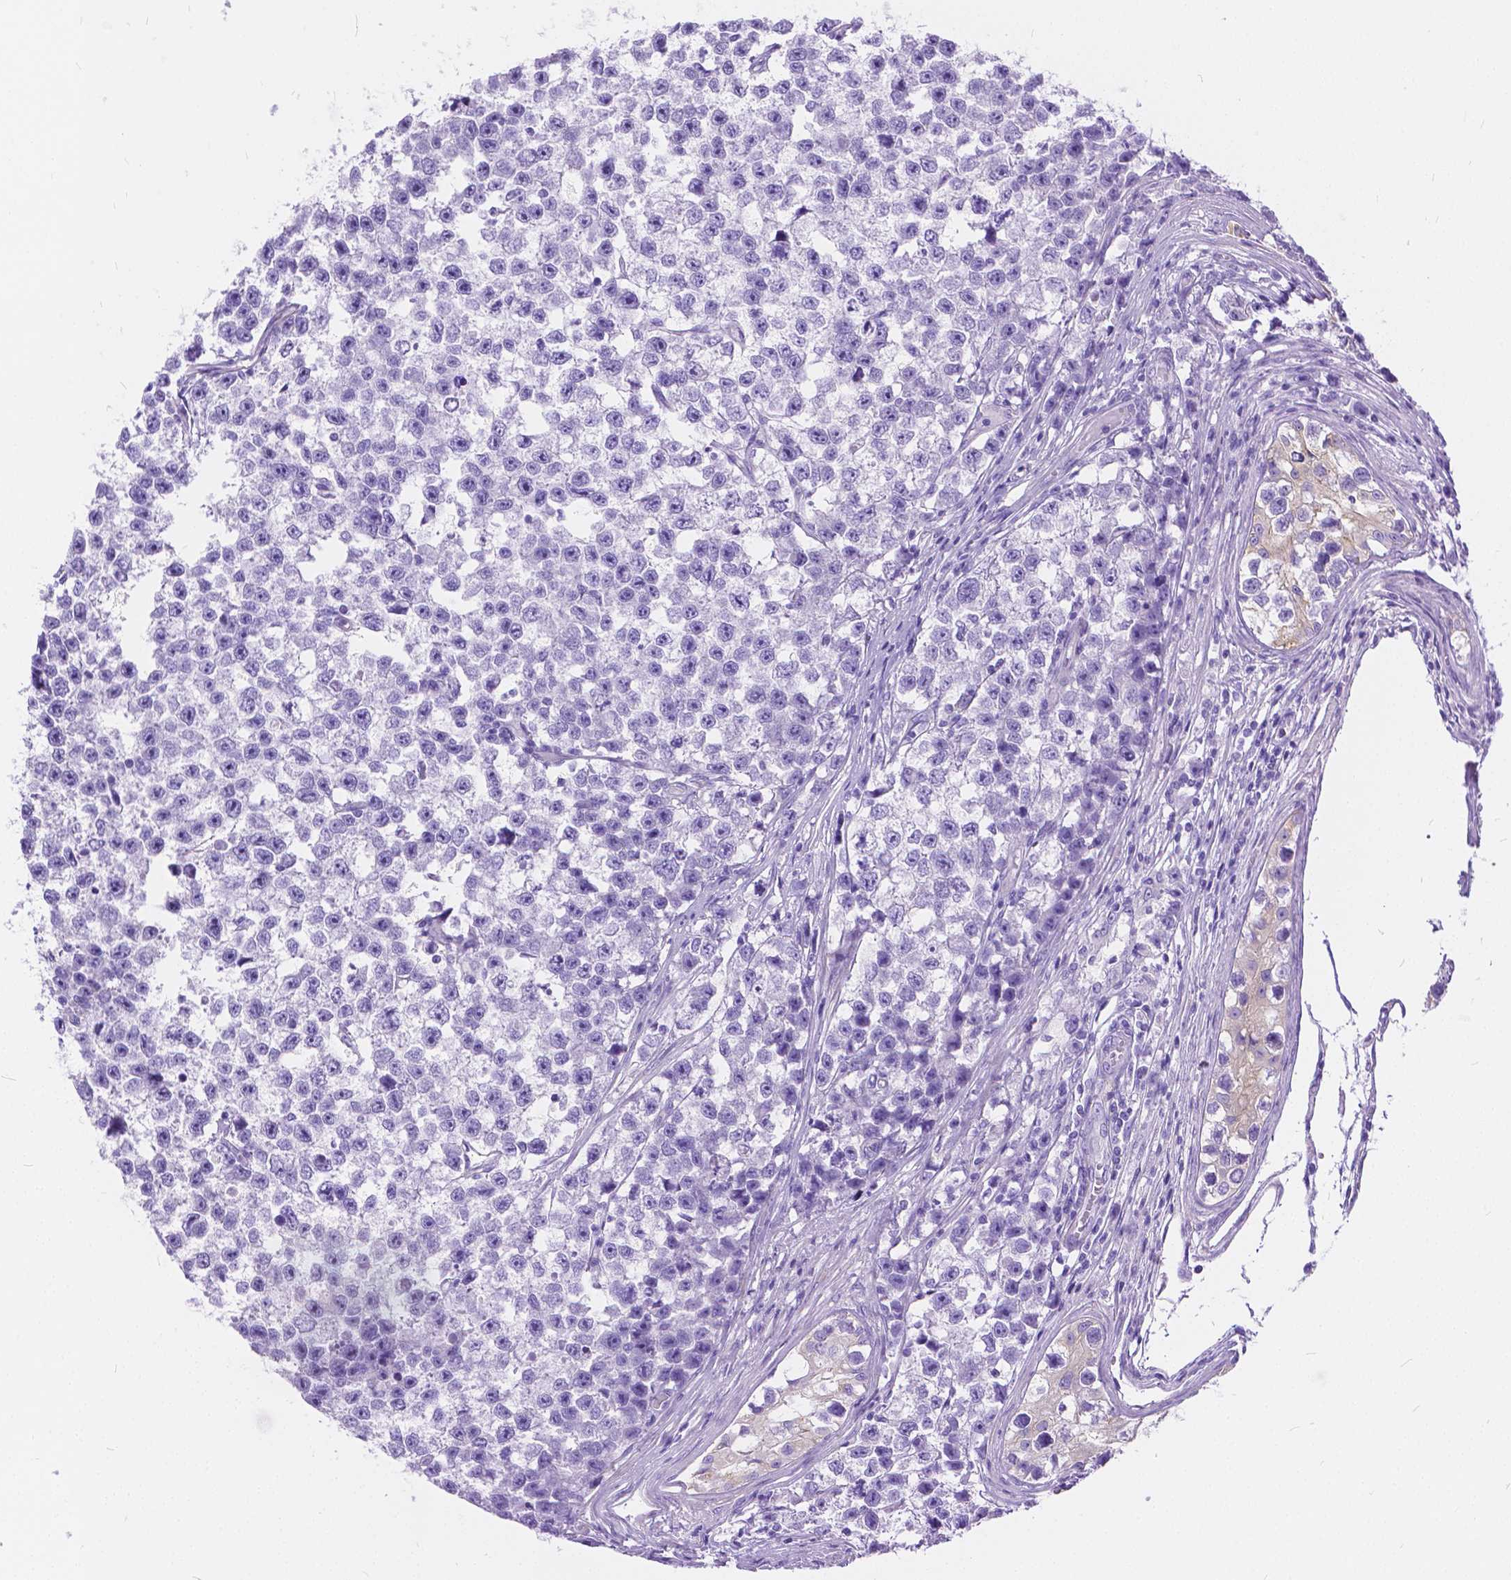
{"staining": {"intensity": "negative", "quantity": "none", "location": "none"}, "tissue": "testis cancer", "cell_type": "Tumor cells", "image_type": "cancer", "snomed": [{"axis": "morphology", "description": "Seminoma, NOS"}, {"axis": "topography", "description": "Testis"}], "caption": "A high-resolution photomicrograph shows immunohistochemistry (IHC) staining of testis cancer, which shows no significant expression in tumor cells.", "gene": "CHRM1", "patient": {"sex": "male", "age": 26}}